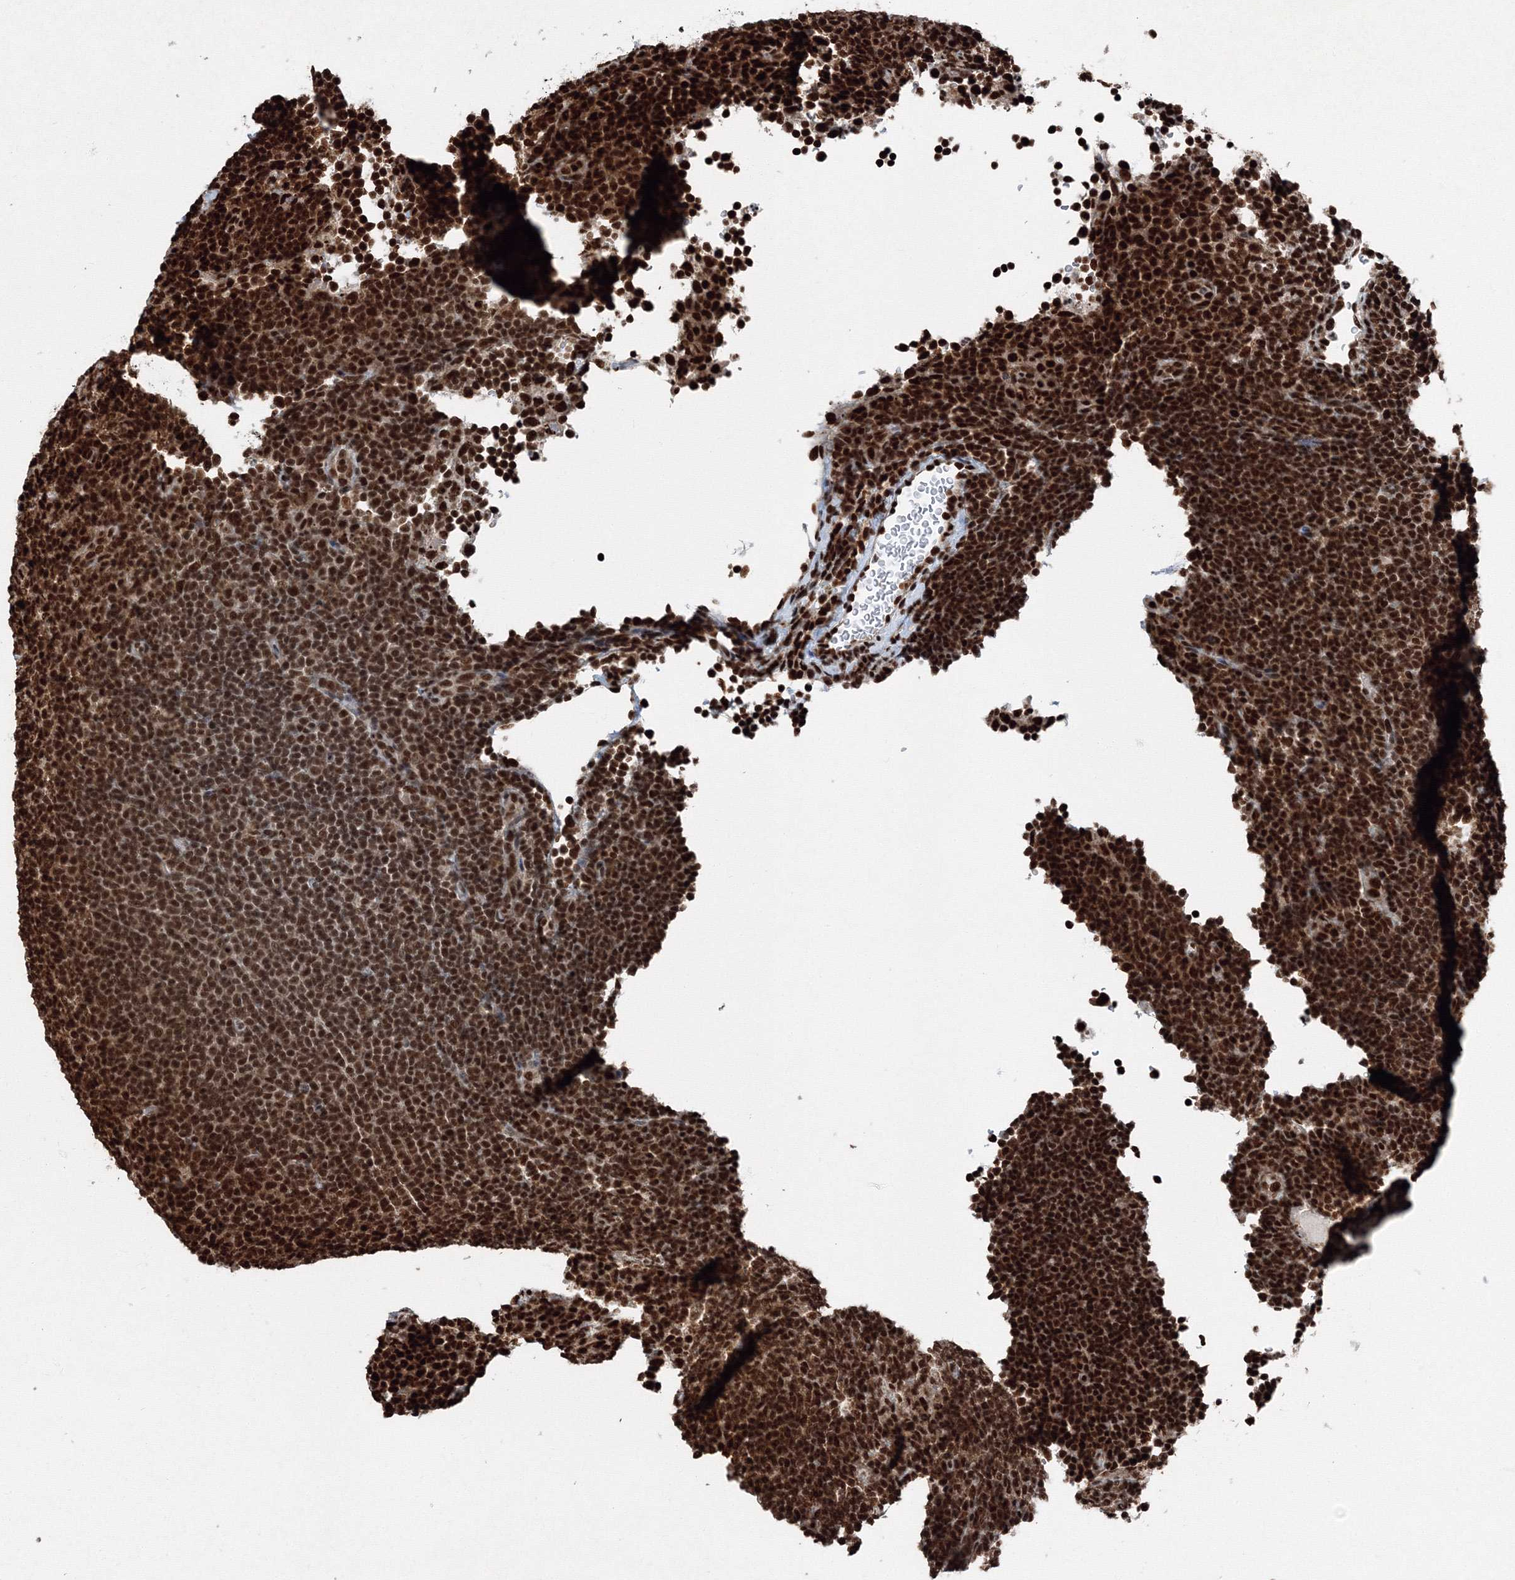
{"staining": {"intensity": "strong", "quantity": ">75%", "location": "nuclear"}, "tissue": "lymphoma", "cell_type": "Tumor cells", "image_type": "cancer", "snomed": [{"axis": "morphology", "description": "Hodgkin's disease, NOS"}, {"axis": "topography", "description": "Lymph node"}], "caption": "There is high levels of strong nuclear expression in tumor cells of lymphoma, as demonstrated by immunohistochemical staining (brown color).", "gene": "SNRPC", "patient": {"sex": "female", "age": 57}}